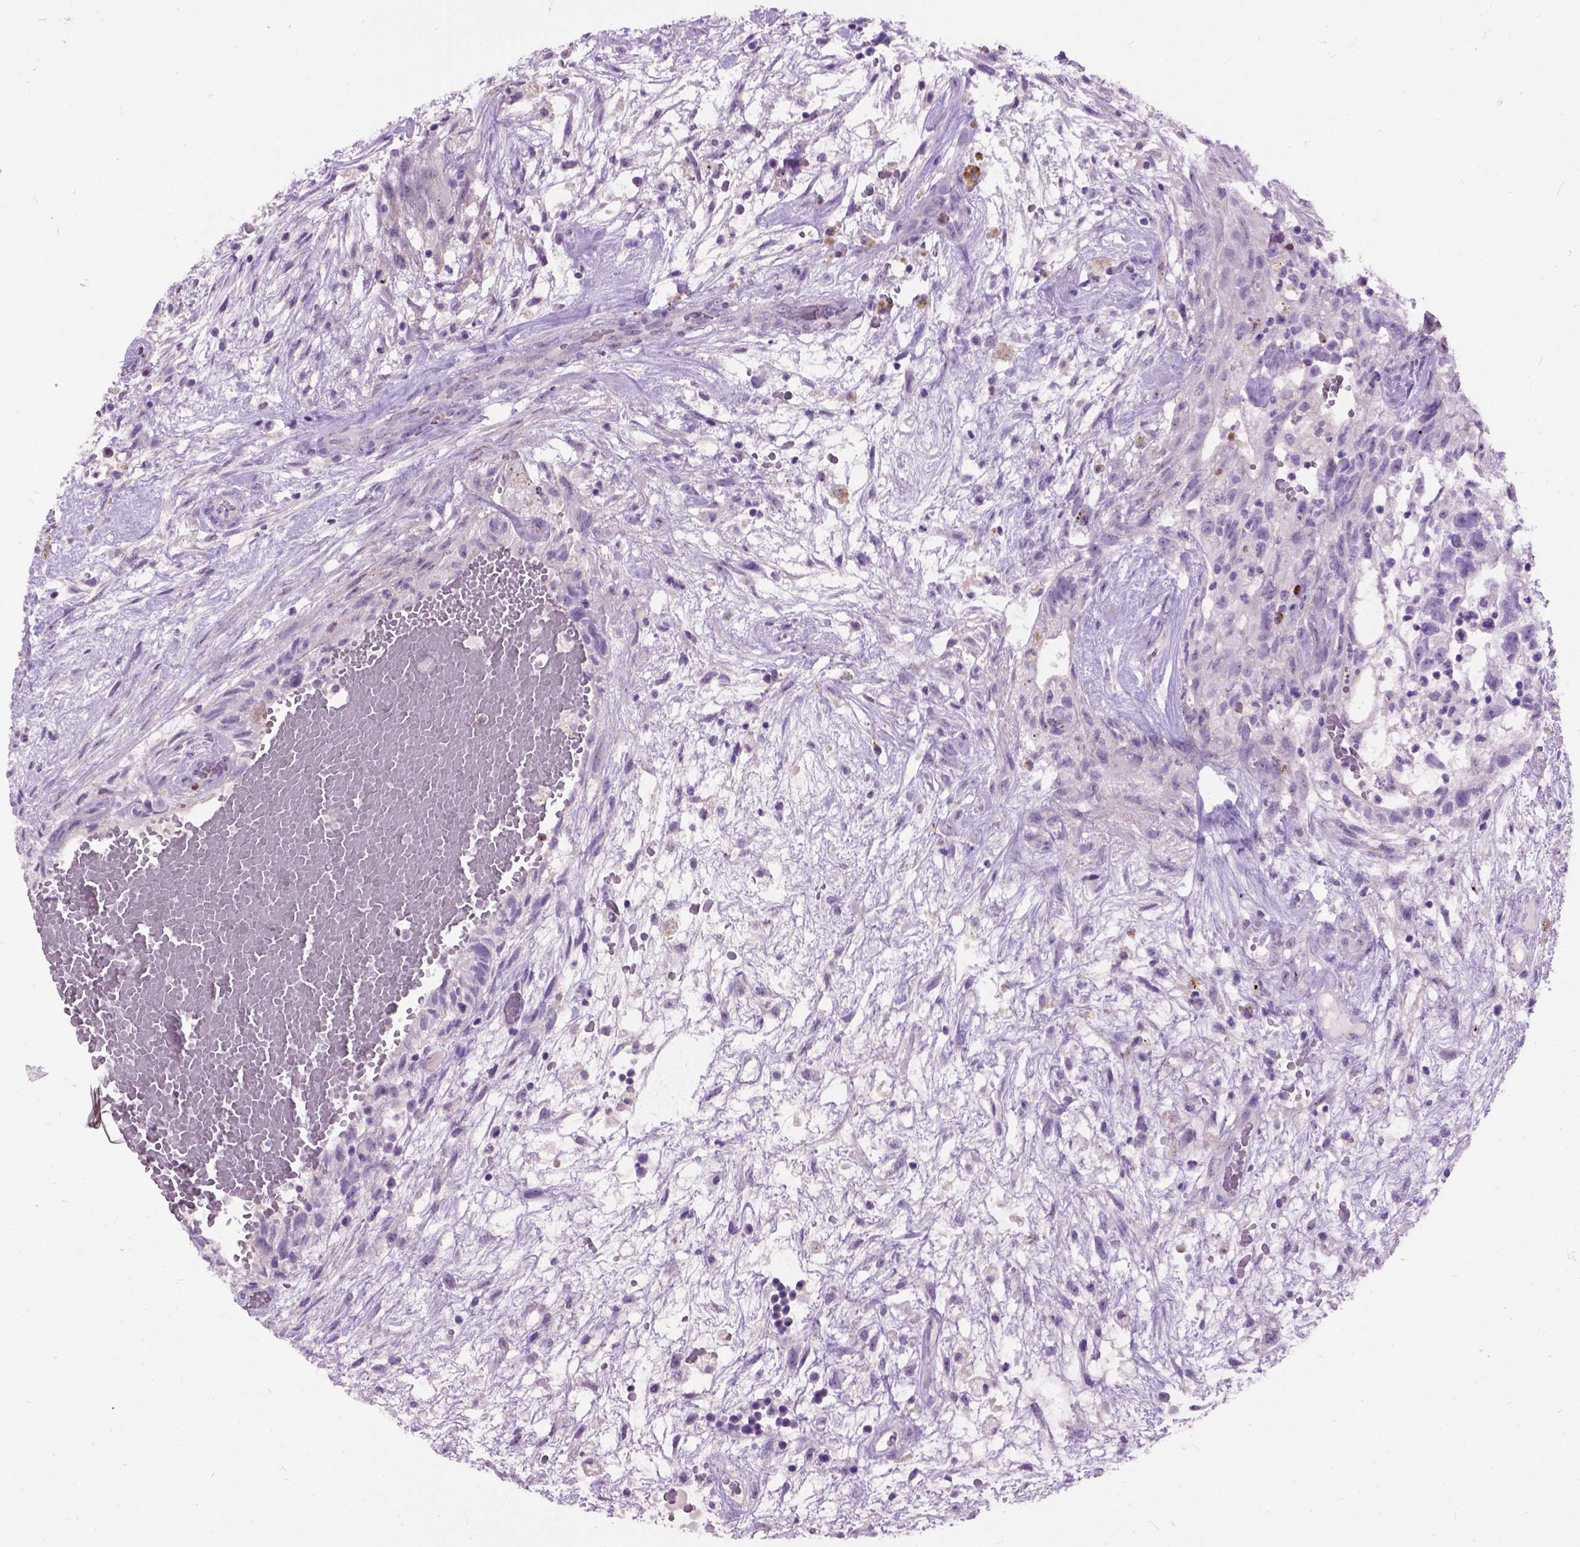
{"staining": {"intensity": "weak", "quantity": "<25%", "location": "cytoplasmic/membranous"}, "tissue": "testis cancer", "cell_type": "Tumor cells", "image_type": "cancer", "snomed": [{"axis": "morphology", "description": "Normal tissue, NOS"}, {"axis": "morphology", "description": "Carcinoma, Embryonal, NOS"}, {"axis": "topography", "description": "Testis"}], "caption": "High power microscopy photomicrograph of an immunohistochemistry (IHC) histopathology image of testis cancer, revealing no significant expression in tumor cells. (DAB (3,3'-diaminobenzidine) immunohistochemistry visualized using brightfield microscopy, high magnification).", "gene": "MAPT", "patient": {"sex": "male", "age": 32}}